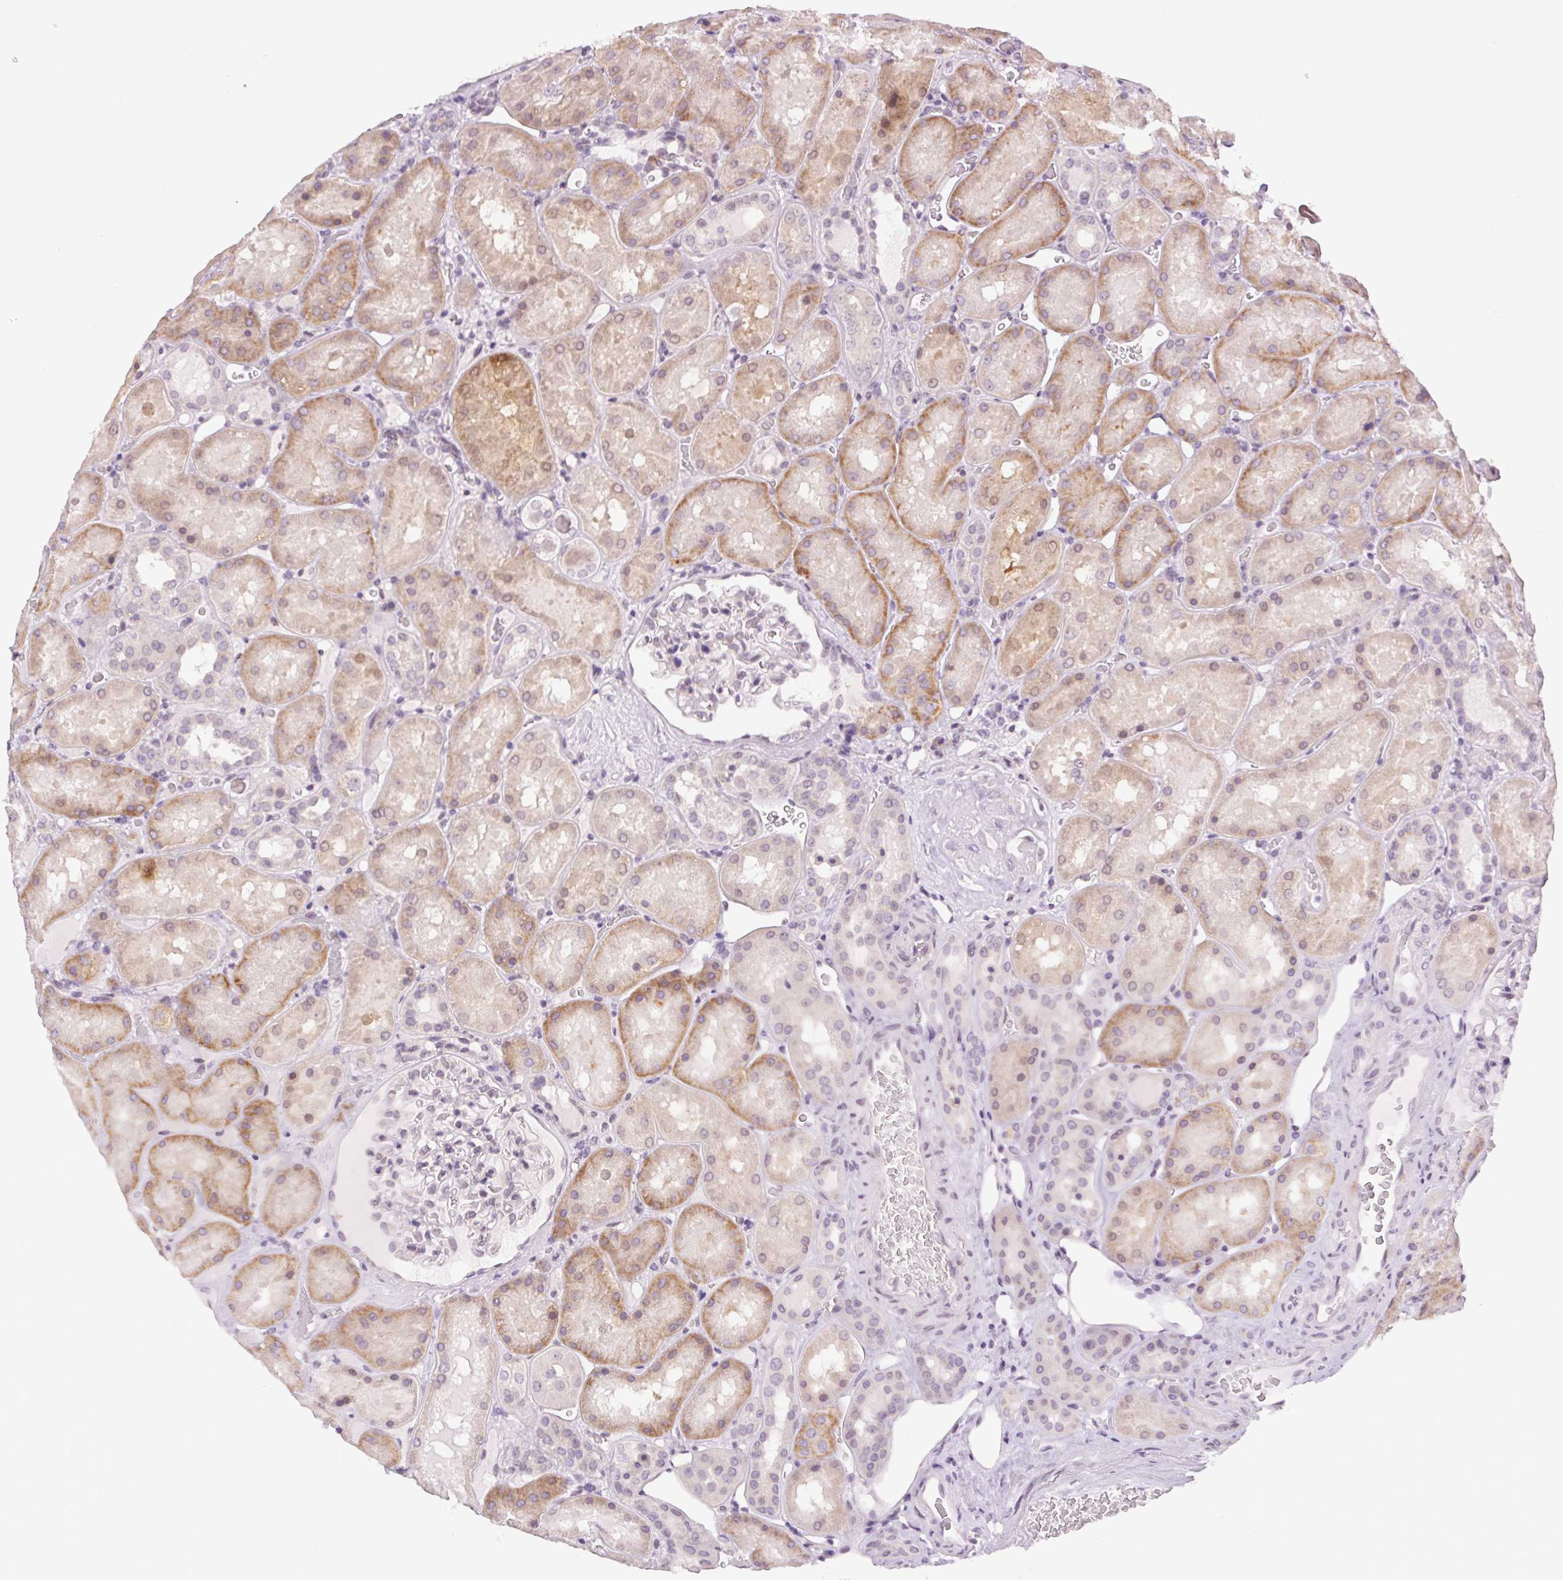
{"staining": {"intensity": "negative", "quantity": "none", "location": "none"}, "tissue": "kidney", "cell_type": "Cells in glomeruli", "image_type": "normal", "snomed": [{"axis": "morphology", "description": "Normal tissue, NOS"}, {"axis": "topography", "description": "Kidney"}], "caption": "DAB (3,3'-diaminobenzidine) immunohistochemical staining of benign human kidney displays no significant expression in cells in glomeruli. (DAB IHC visualized using brightfield microscopy, high magnification).", "gene": "SMIM13", "patient": {"sex": "male", "age": 73}}